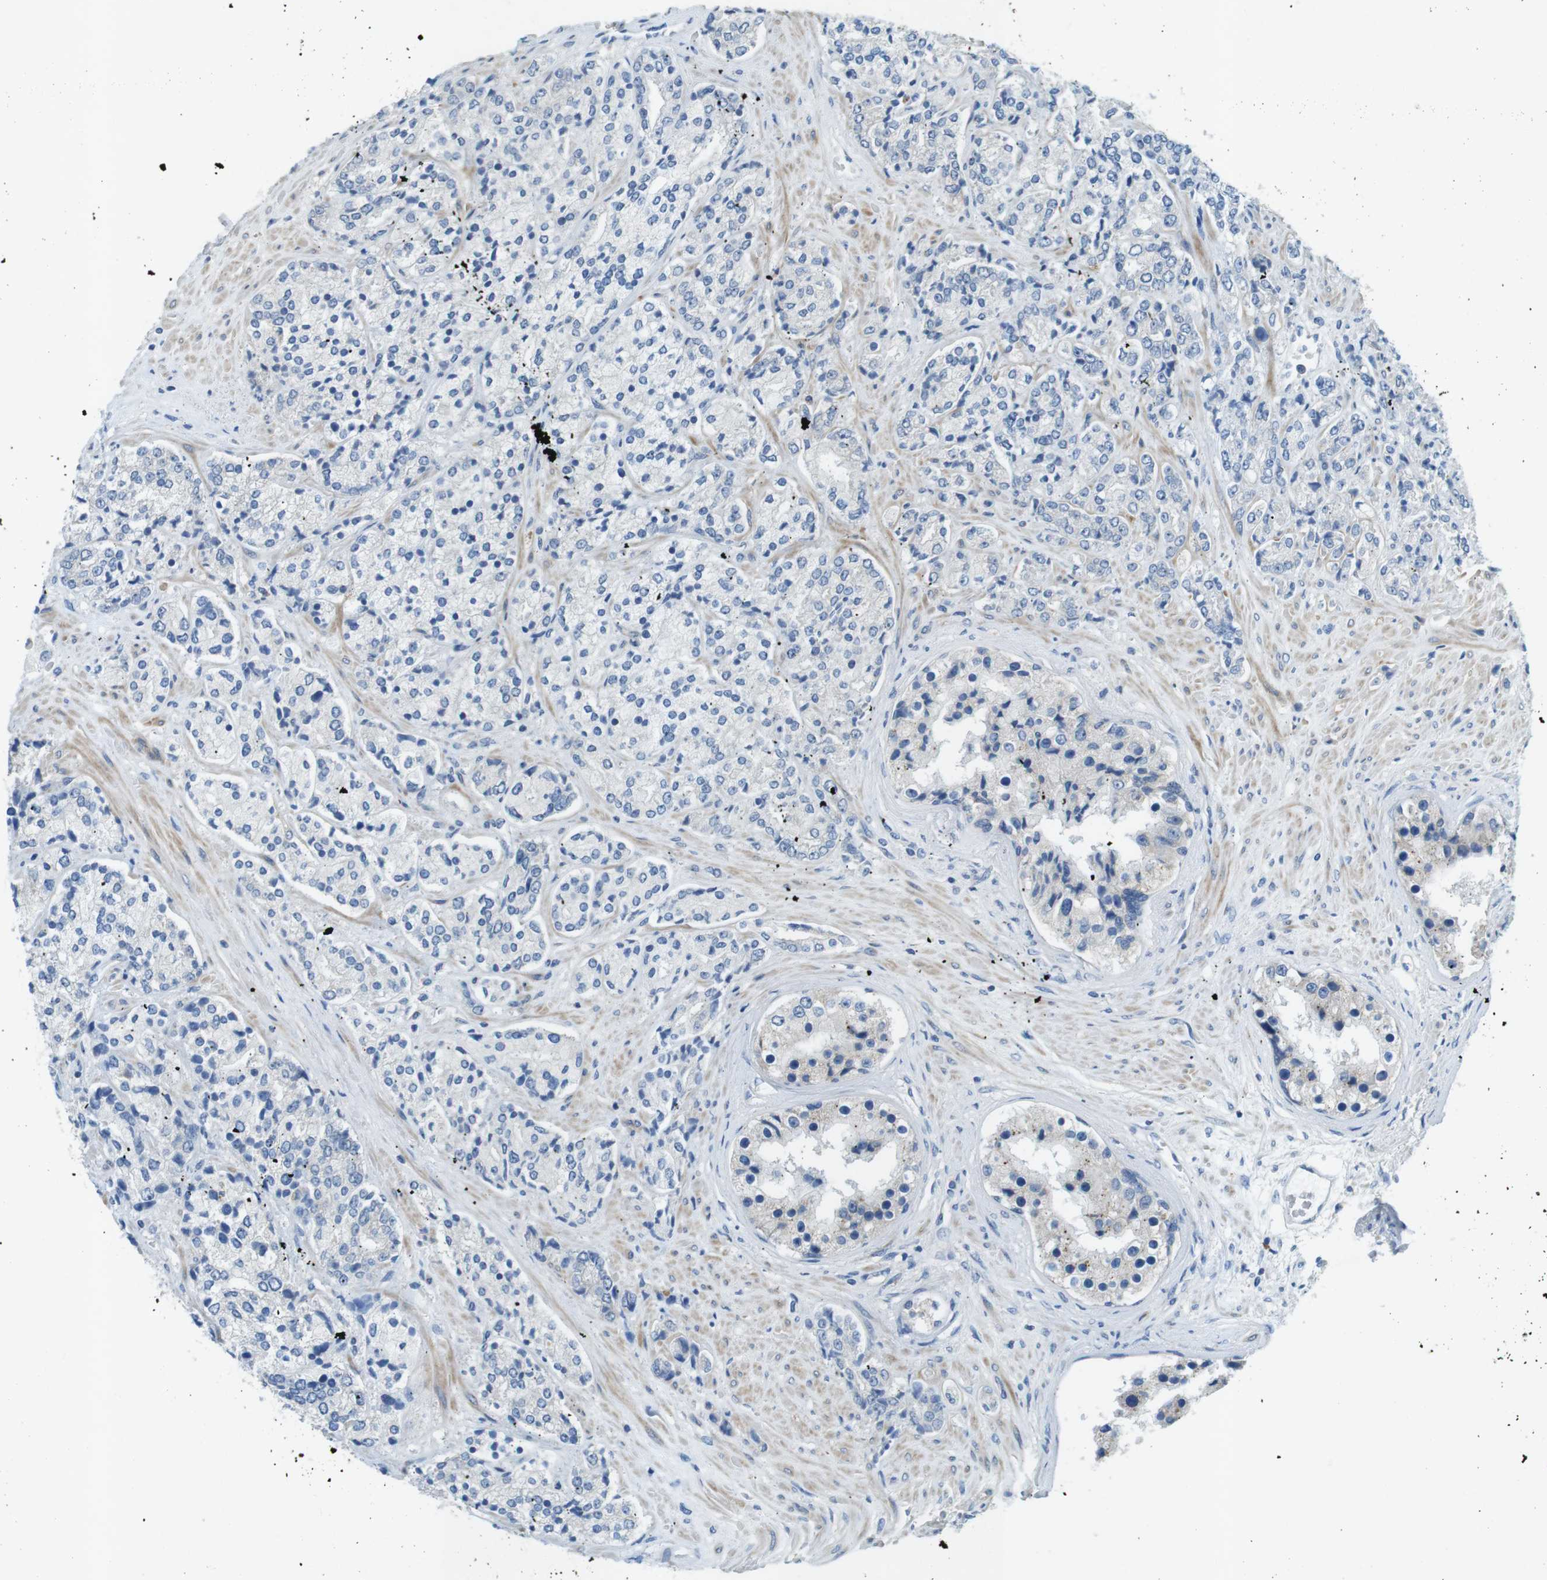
{"staining": {"intensity": "negative", "quantity": "none", "location": "none"}, "tissue": "prostate cancer", "cell_type": "Tumor cells", "image_type": "cancer", "snomed": [{"axis": "morphology", "description": "Adenocarcinoma, High grade"}, {"axis": "topography", "description": "Prostate"}], "caption": "IHC photomicrograph of human prostate cancer (adenocarcinoma (high-grade)) stained for a protein (brown), which demonstrates no staining in tumor cells. Nuclei are stained in blue.", "gene": "TYW1", "patient": {"sex": "male", "age": 71}}